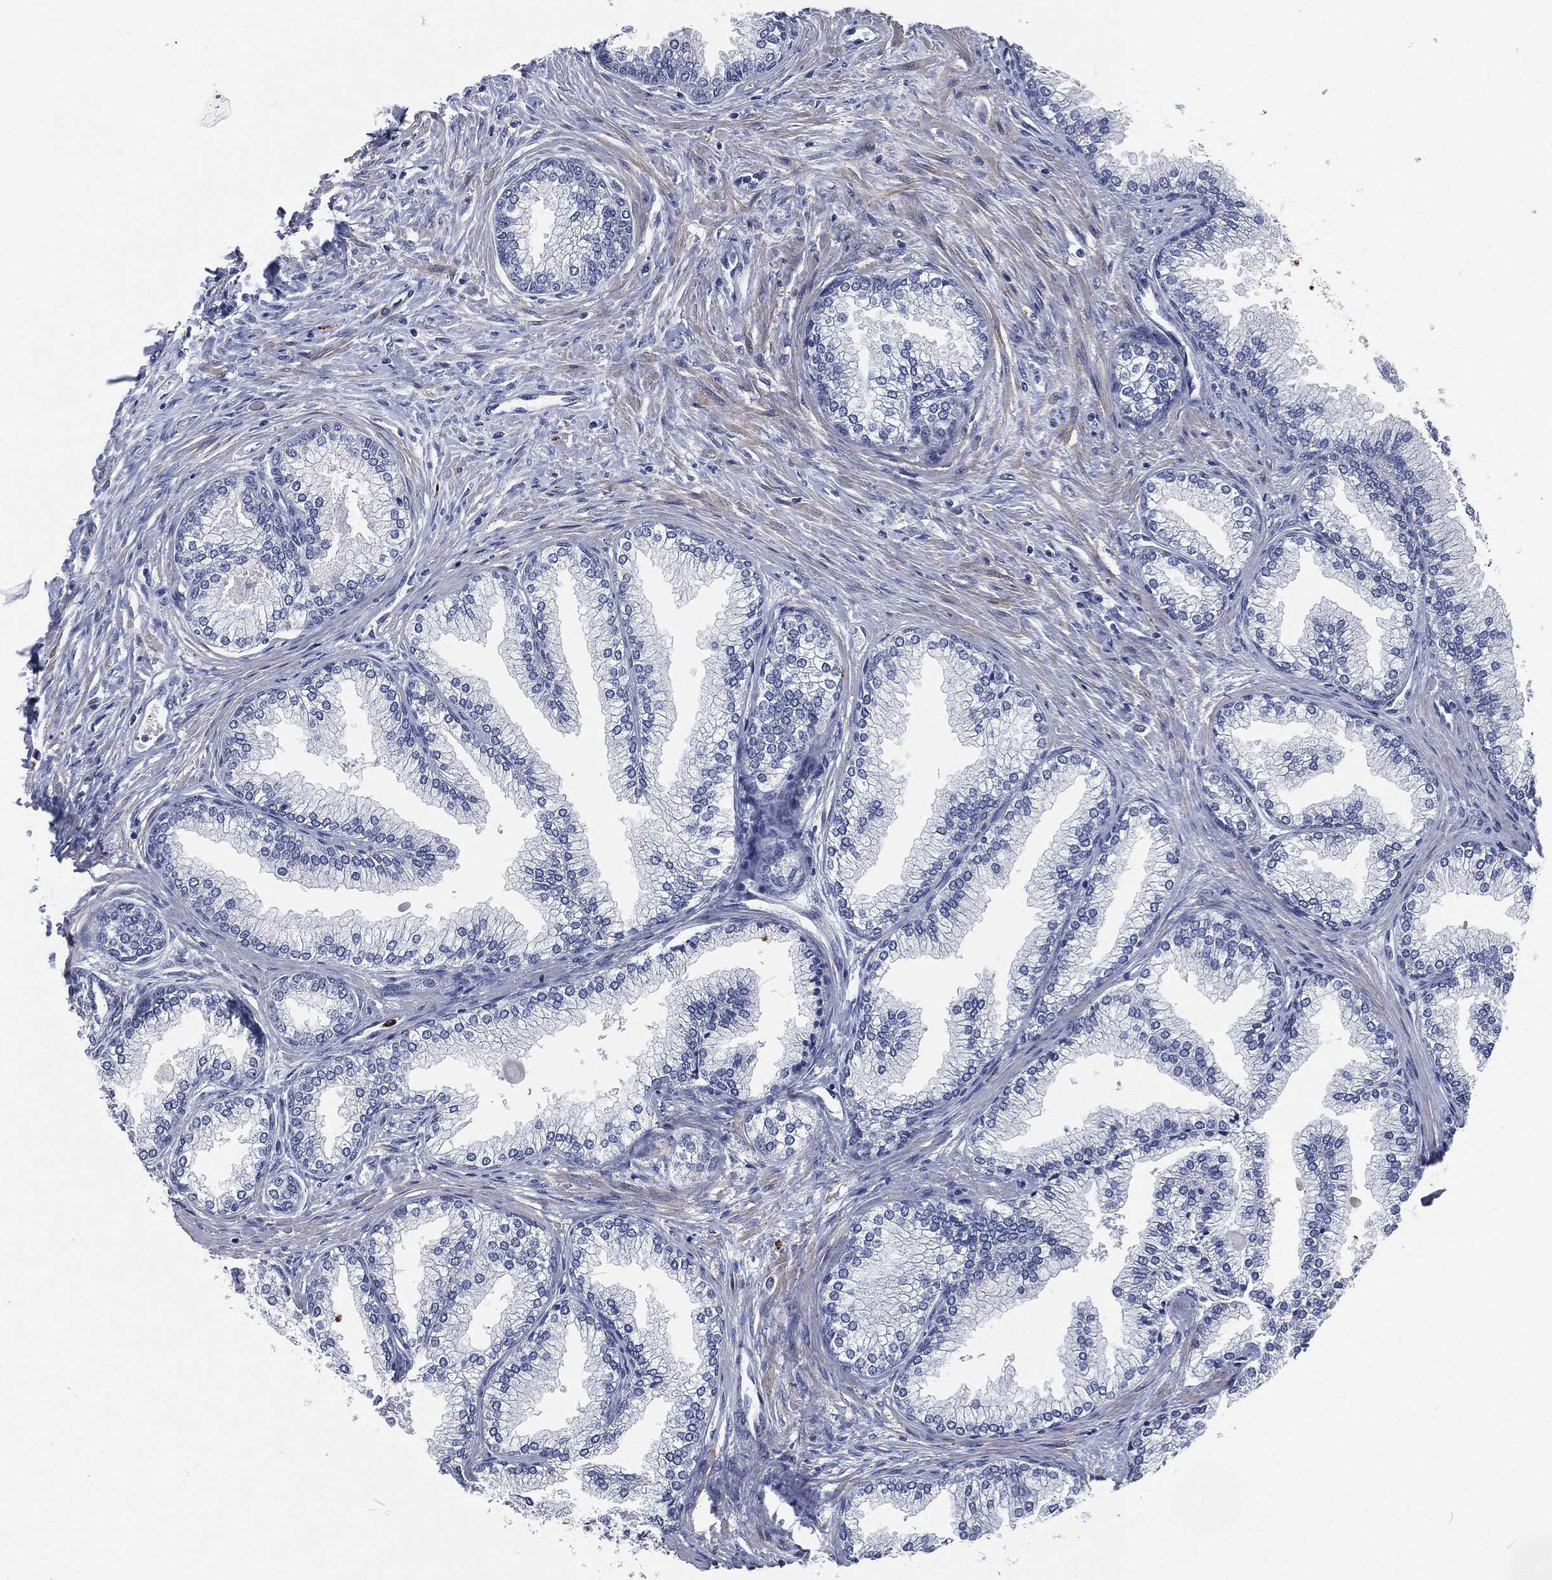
{"staining": {"intensity": "negative", "quantity": "none", "location": "none"}, "tissue": "prostate", "cell_type": "Glandular cells", "image_type": "normal", "snomed": [{"axis": "morphology", "description": "Normal tissue, NOS"}, {"axis": "topography", "description": "Prostate"}], "caption": "Photomicrograph shows no significant protein staining in glandular cells of benign prostate. The staining is performed using DAB brown chromogen with nuclei counter-stained in using hematoxylin.", "gene": "MPO", "patient": {"sex": "male", "age": 72}}